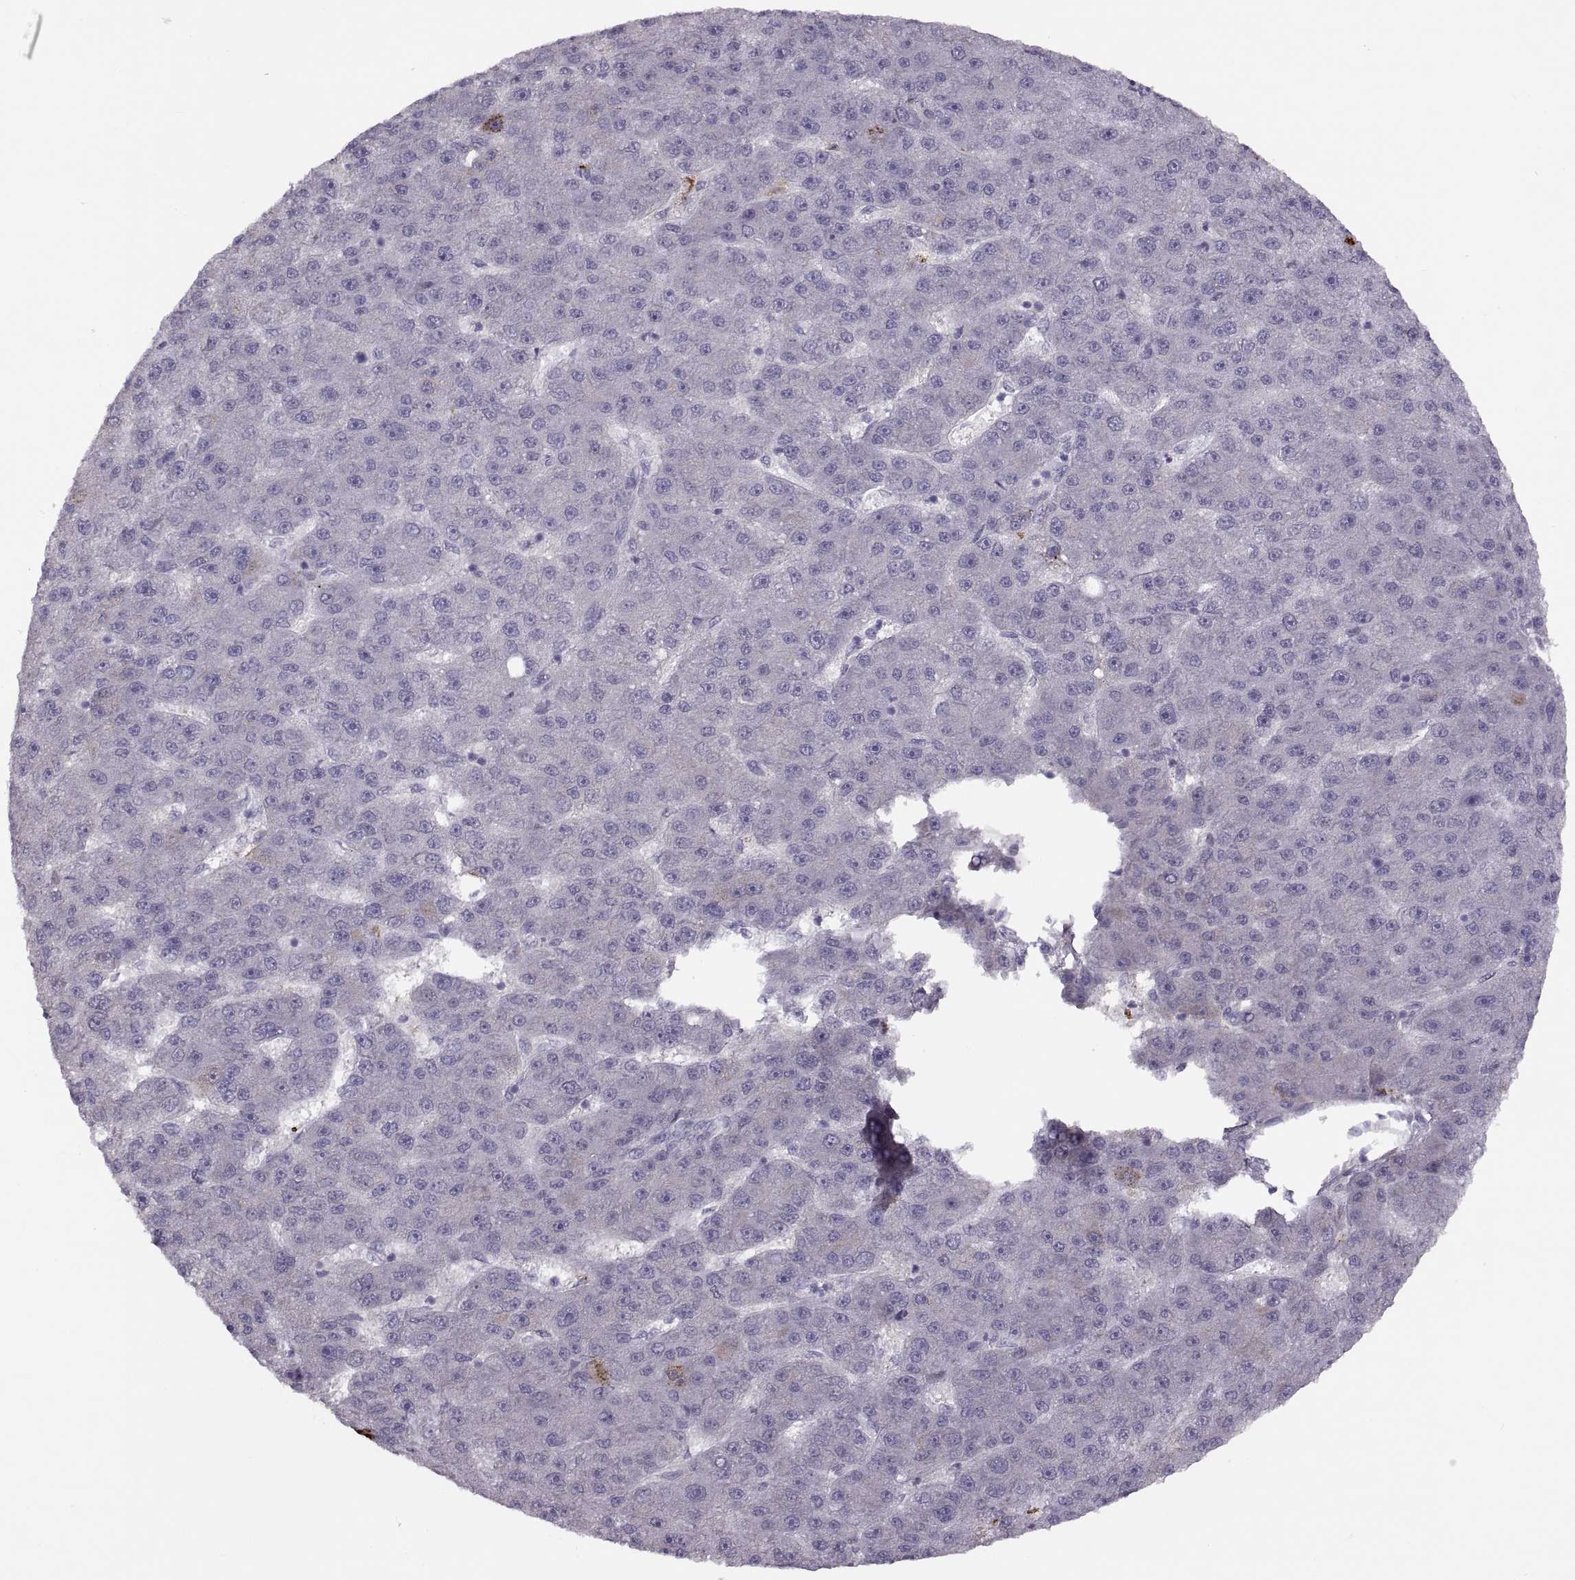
{"staining": {"intensity": "negative", "quantity": "none", "location": "none"}, "tissue": "liver cancer", "cell_type": "Tumor cells", "image_type": "cancer", "snomed": [{"axis": "morphology", "description": "Carcinoma, Hepatocellular, NOS"}, {"axis": "topography", "description": "Liver"}], "caption": "Immunohistochemistry (IHC) of human hepatocellular carcinoma (liver) demonstrates no positivity in tumor cells.", "gene": "H2AP", "patient": {"sex": "male", "age": 67}}